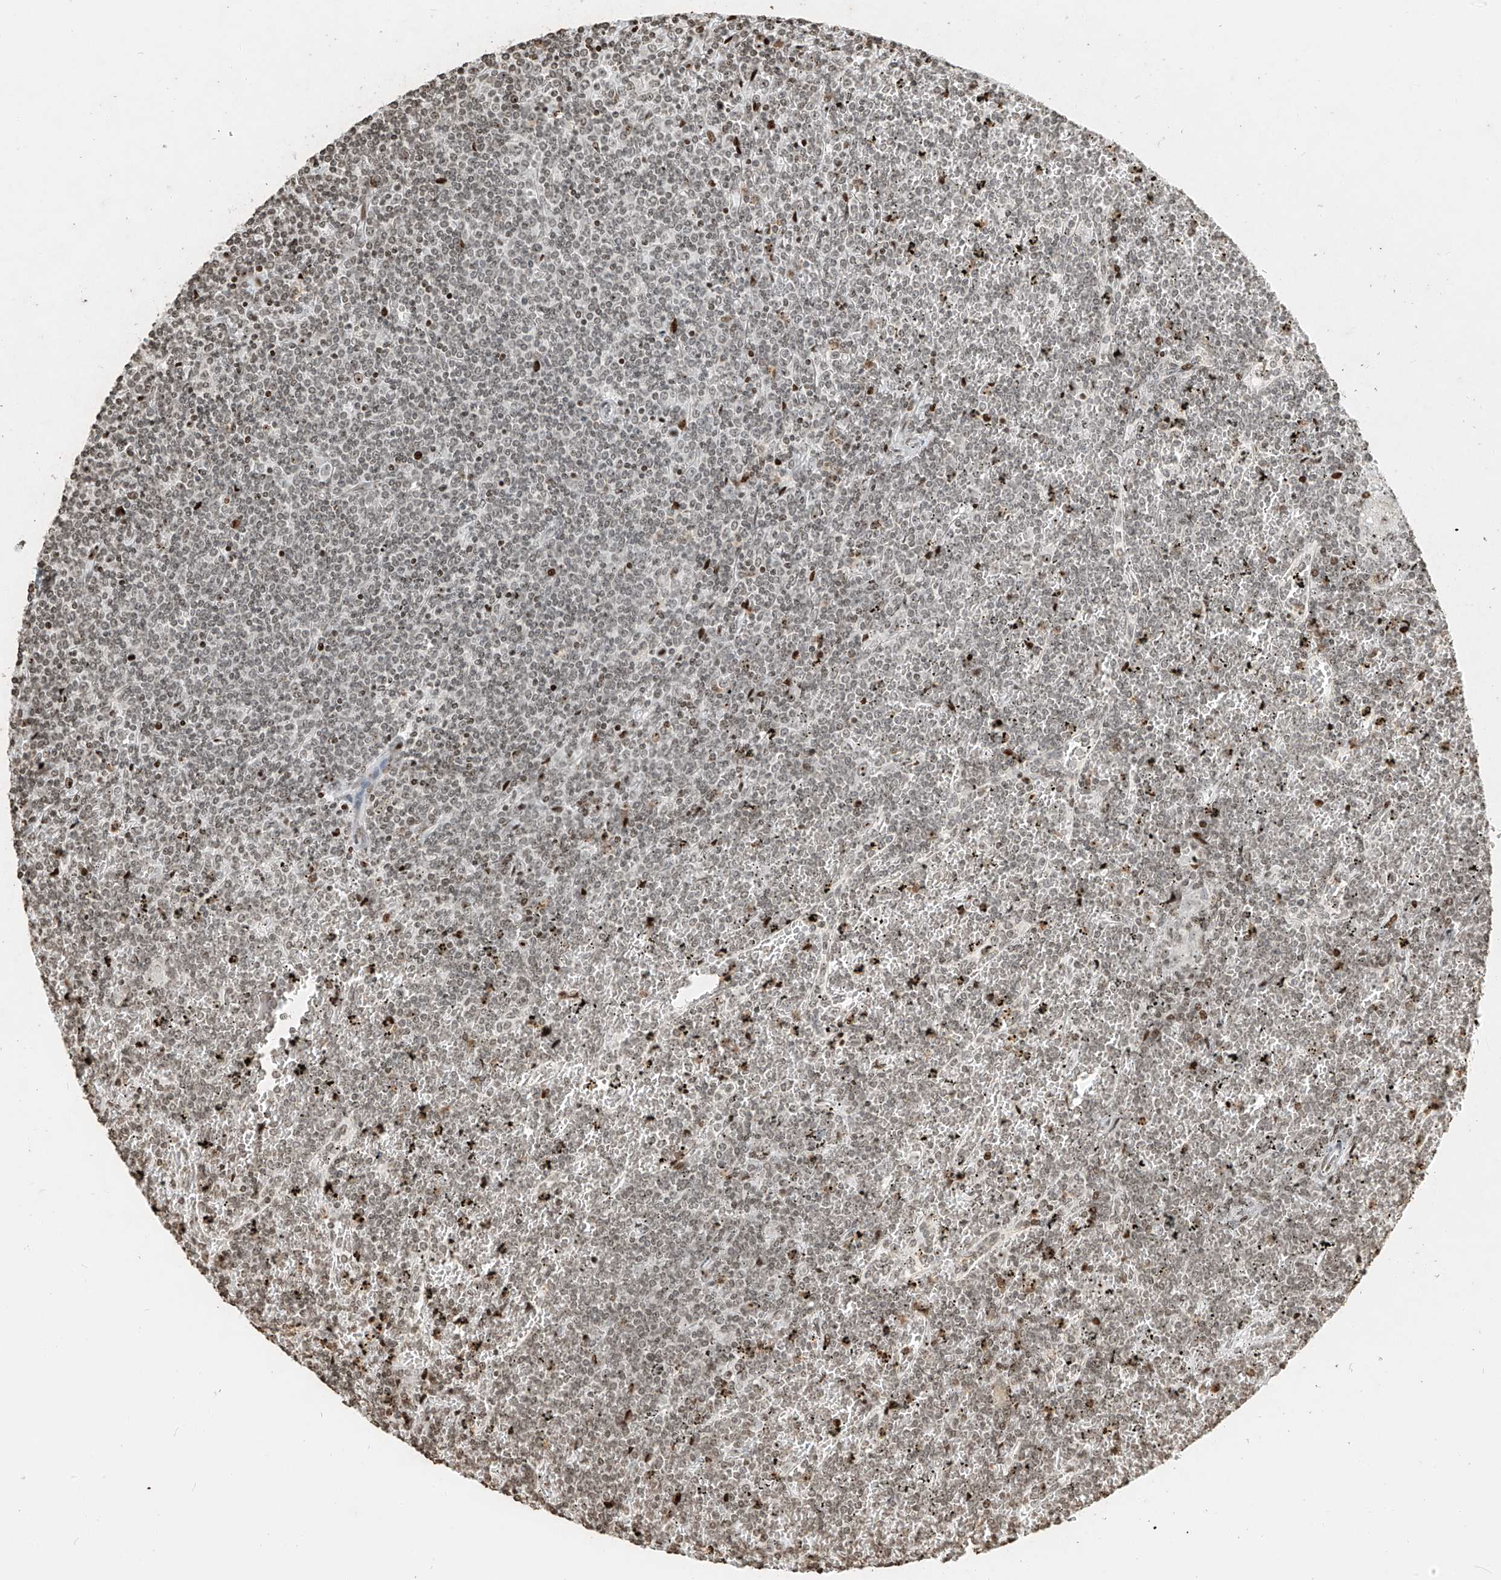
{"staining": {"intensity": "weak", "quantity": ">75%", "location": "nuclear"}, "tissue": "lymphoma", "cell_type": "Tumor cells", "image_type": "cancer", "snomed": [{"axis": "morphology", "description": "Malignant lymphoma, non-Hodgkin's type, Low grade"}, {"axis": "topography", "description": "Spleen"}], "caption": "Malignant lymphoma, non-Hodgkin's type (low-grade) stained for a protein demonstrates weak nuclear positivity in tumor cells. Nuclei are stained in blue.", "gene": "C17orf58", "patient": {"sex": "female", "age": 19}}